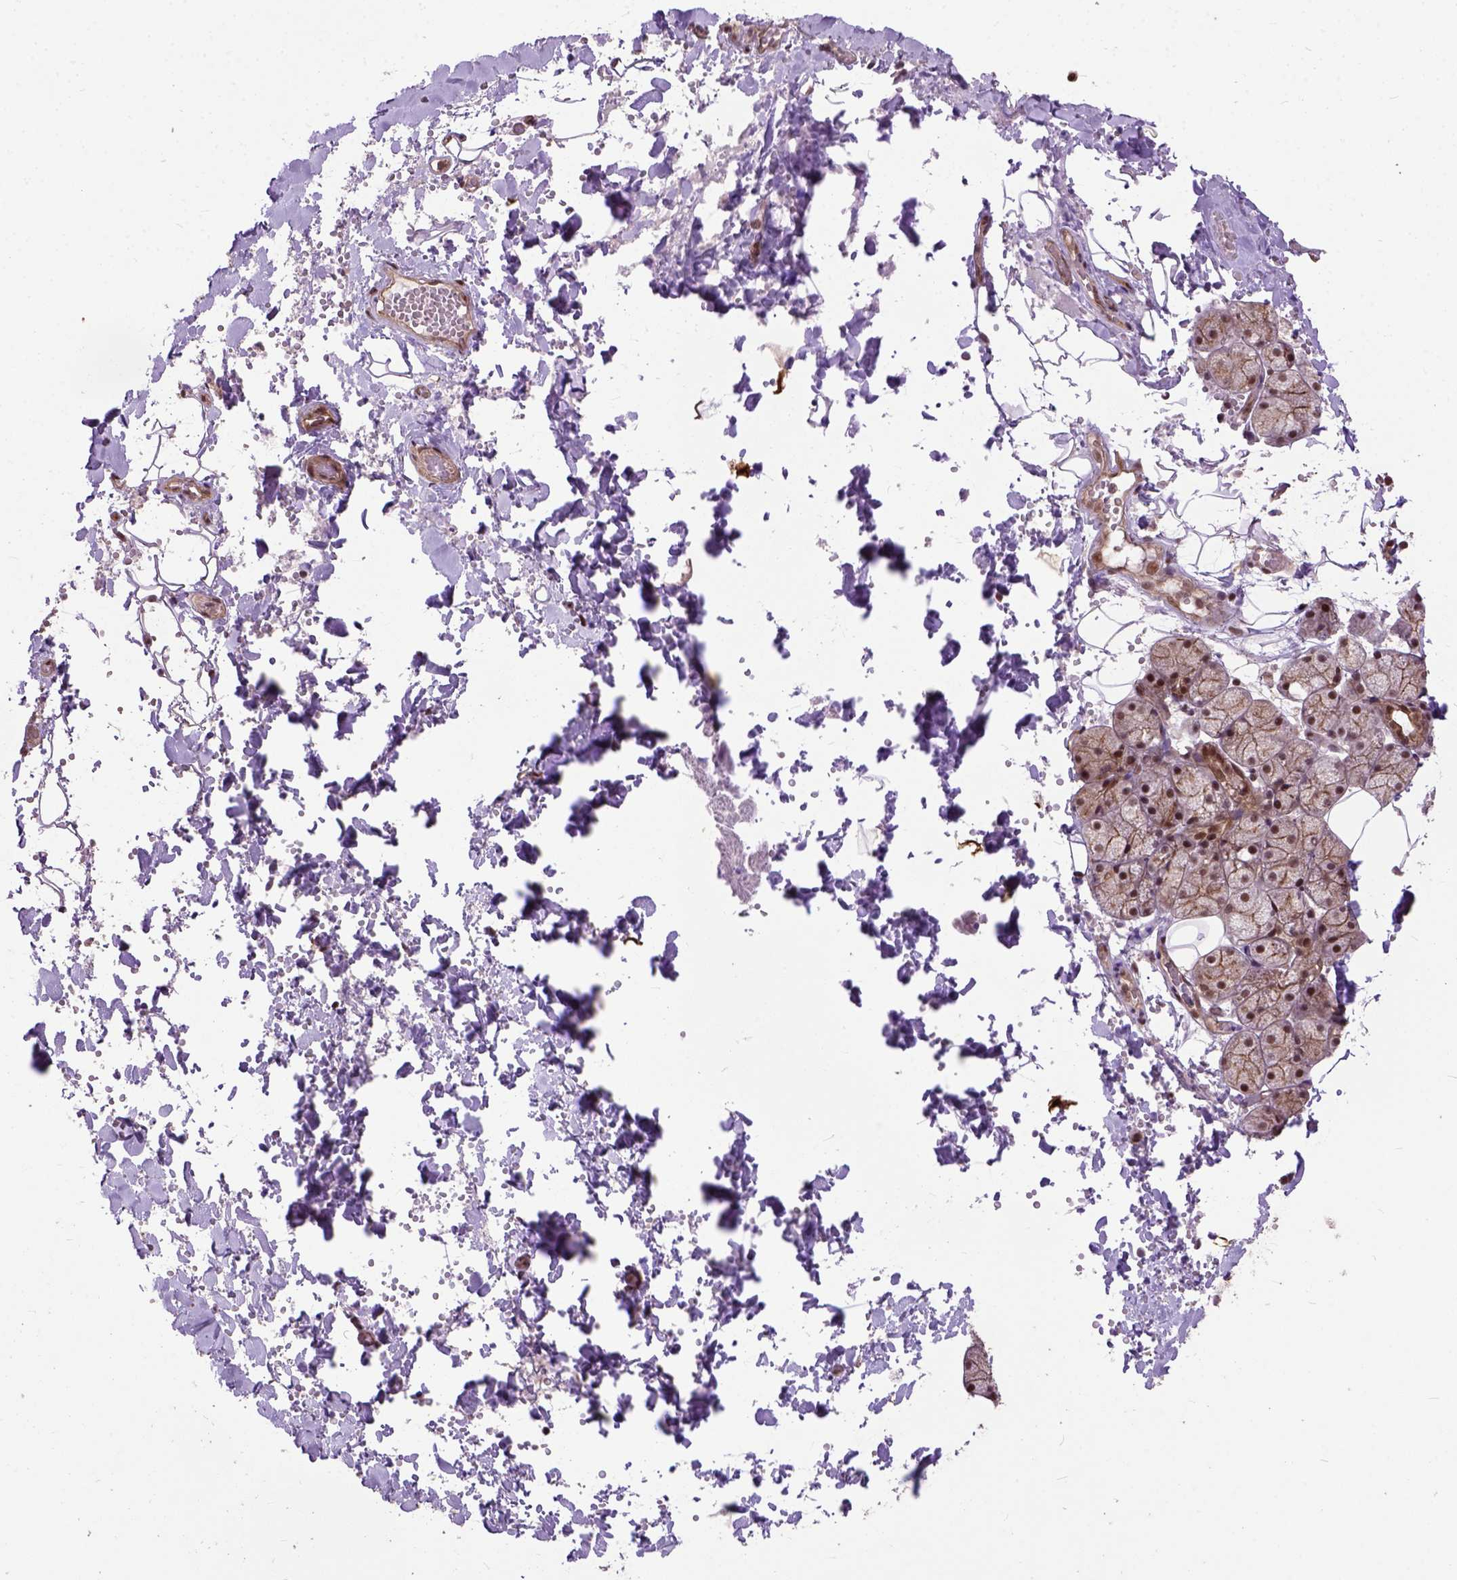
{"staining": {"intensity": "strong", "quantity": ">75%", "location": "cytoplasmic/membranous,nuclear"}, "tissue": "salivary gland", "cell_type": "Glandular cells", "image_type": "normal", "snomed": [{"axis": "morphology", "description": "Normal tissue, NOS"}, {"axis": "topography", "description": "Salivary gland"}], "caption": "This is an image of IHC staining of normal salivary gland, which shows strong positivity in the cytoplasmic/membranous,nuclear of glandular cells.", "gene": "ZNF630", "patient": {"sex": "male", "age": 38}}